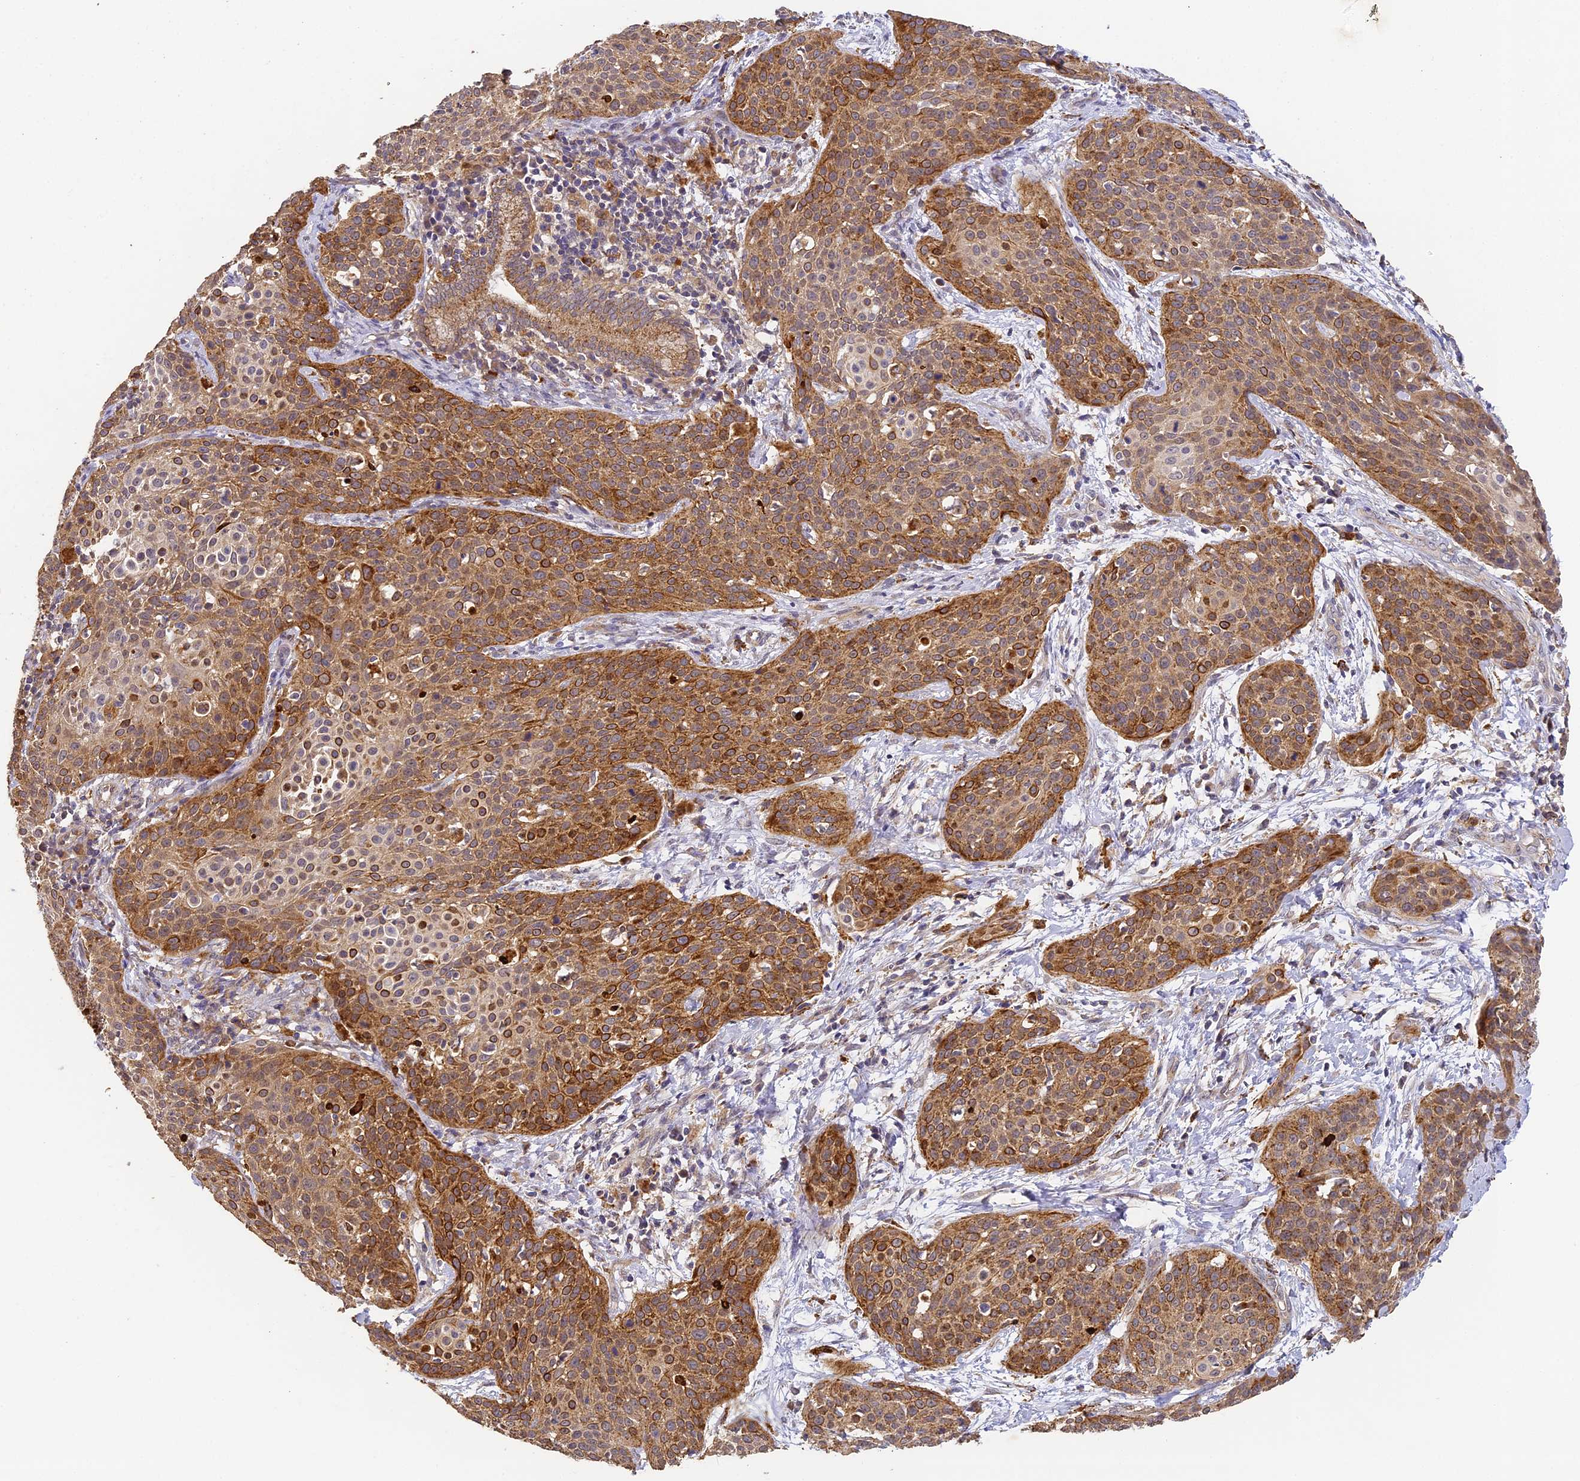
{"staining": {"intensity": "strong", "quantity": ">75%", "location": "cytoplasmic/membranous,nuclear"}, "tissue": "cervical cancer", "cell_type": "Tumor cells", "image_type": "cancer", "snomed": [{"axis": "morphology", "description": "Squamous cell carcinoma, NOS"}, {"axis": "topography", "description": "Cervix"}], "caption": "Immunohistochemistry photomicrograph of neoplastic tissue: human cervical cancer (squamous cell carcinoma) stained using immunohistochemistry reveals high levels of strong protein expression localized specifically in the cytoplasmic/membranous and nuclear of tumor cells, appearing as a cytoplasmic/membranous and nuclear brown color.", "gene": "YAE1", "patient": {"sex": "female", "age": 38}}